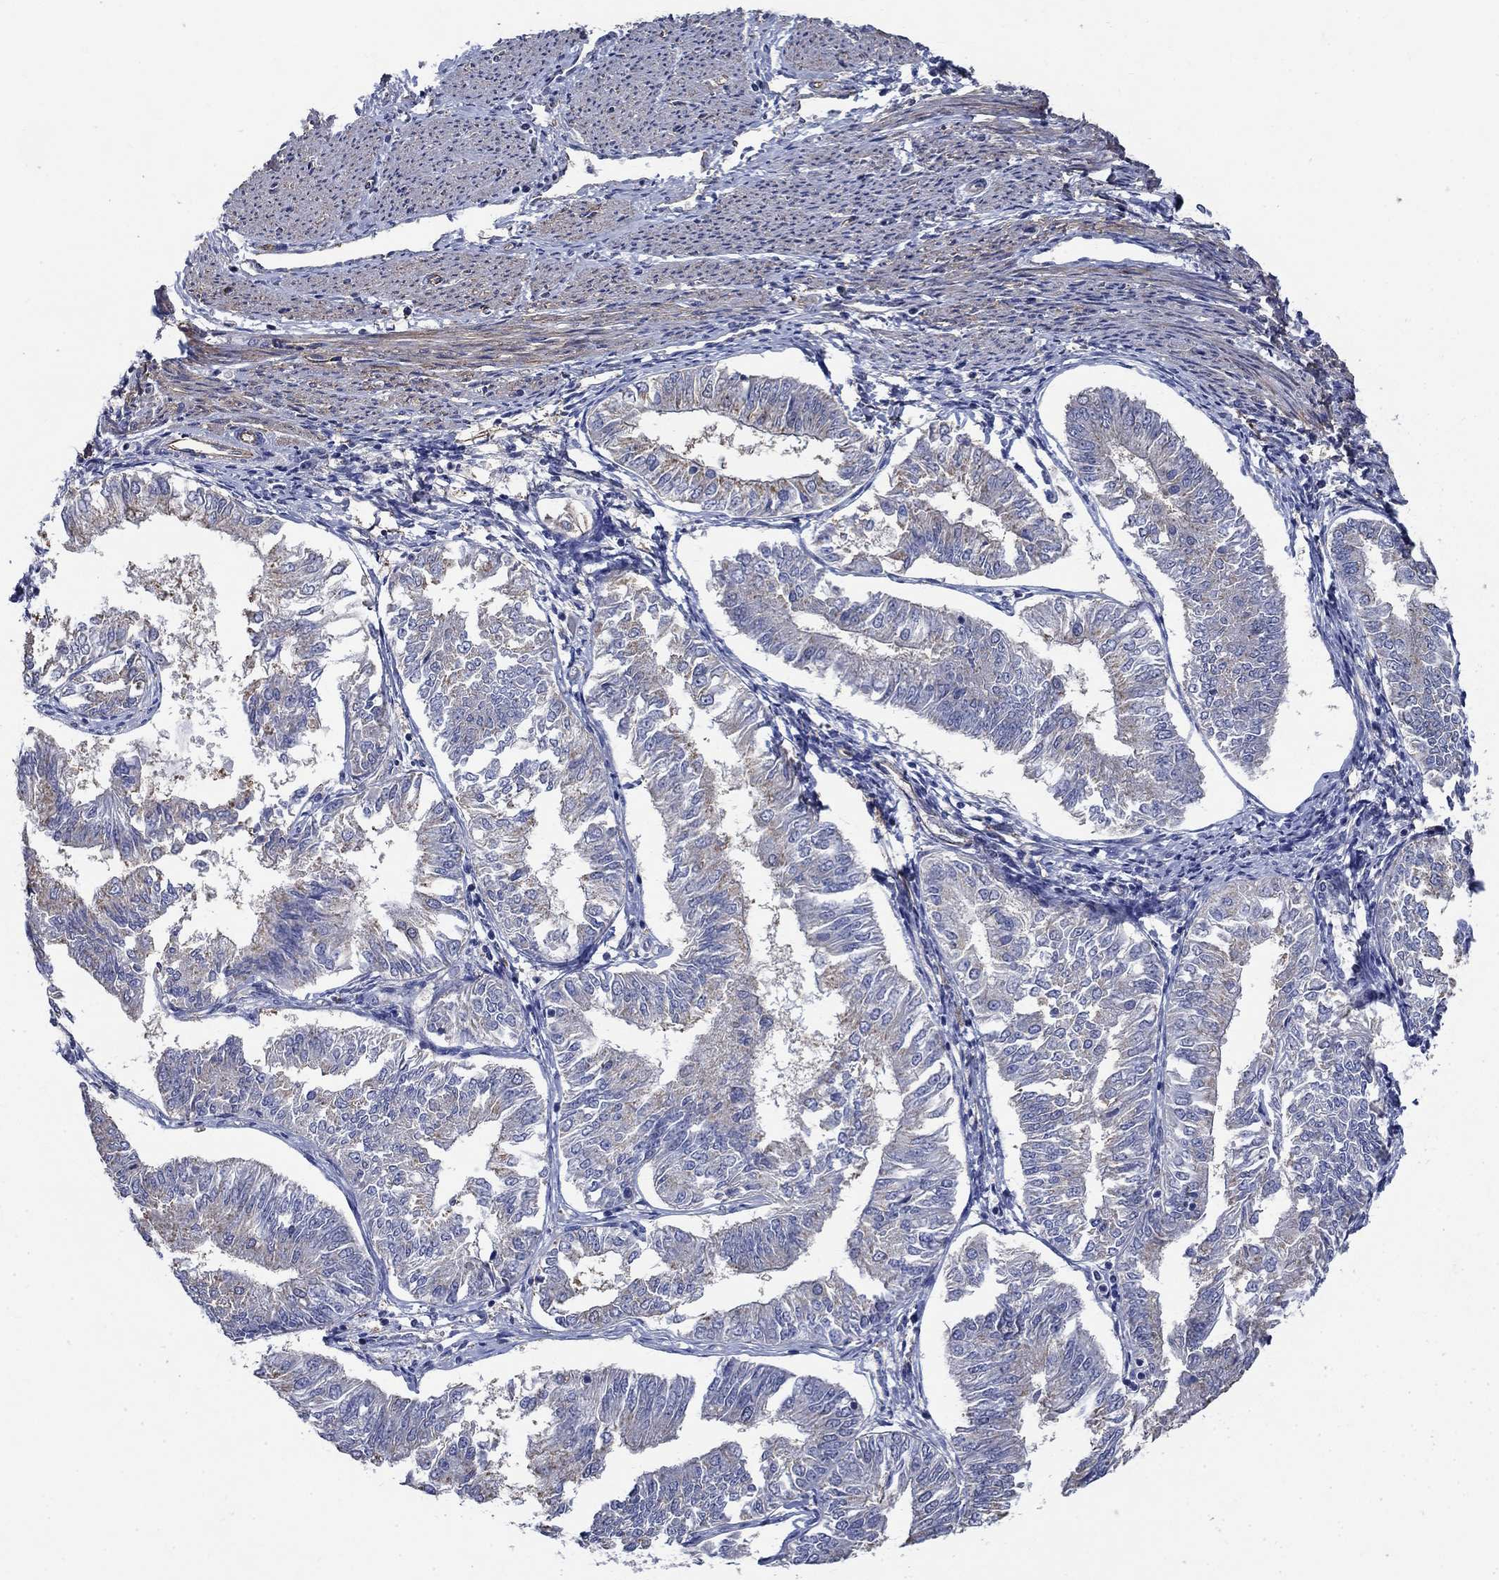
{"staining": {"intensity": "weak", "quantity": "<25%", "location": "cytoplasmic/membranous"}, "tissue": "endometrial cancer", "cell_type": "Tumor cells", "image_type": "cancer", "snomed": [{"axis": "morphology", "description": "Adenocarcinoma, NOS"}, {"axis": "topography", "description": "Endometrium"}], "caption": "Immunohistochemical staining of human endometrial cancer shows no significant staining in tumor cells.", "gene": "FLNC", "patient": {"sex": "female", "age": 58}}